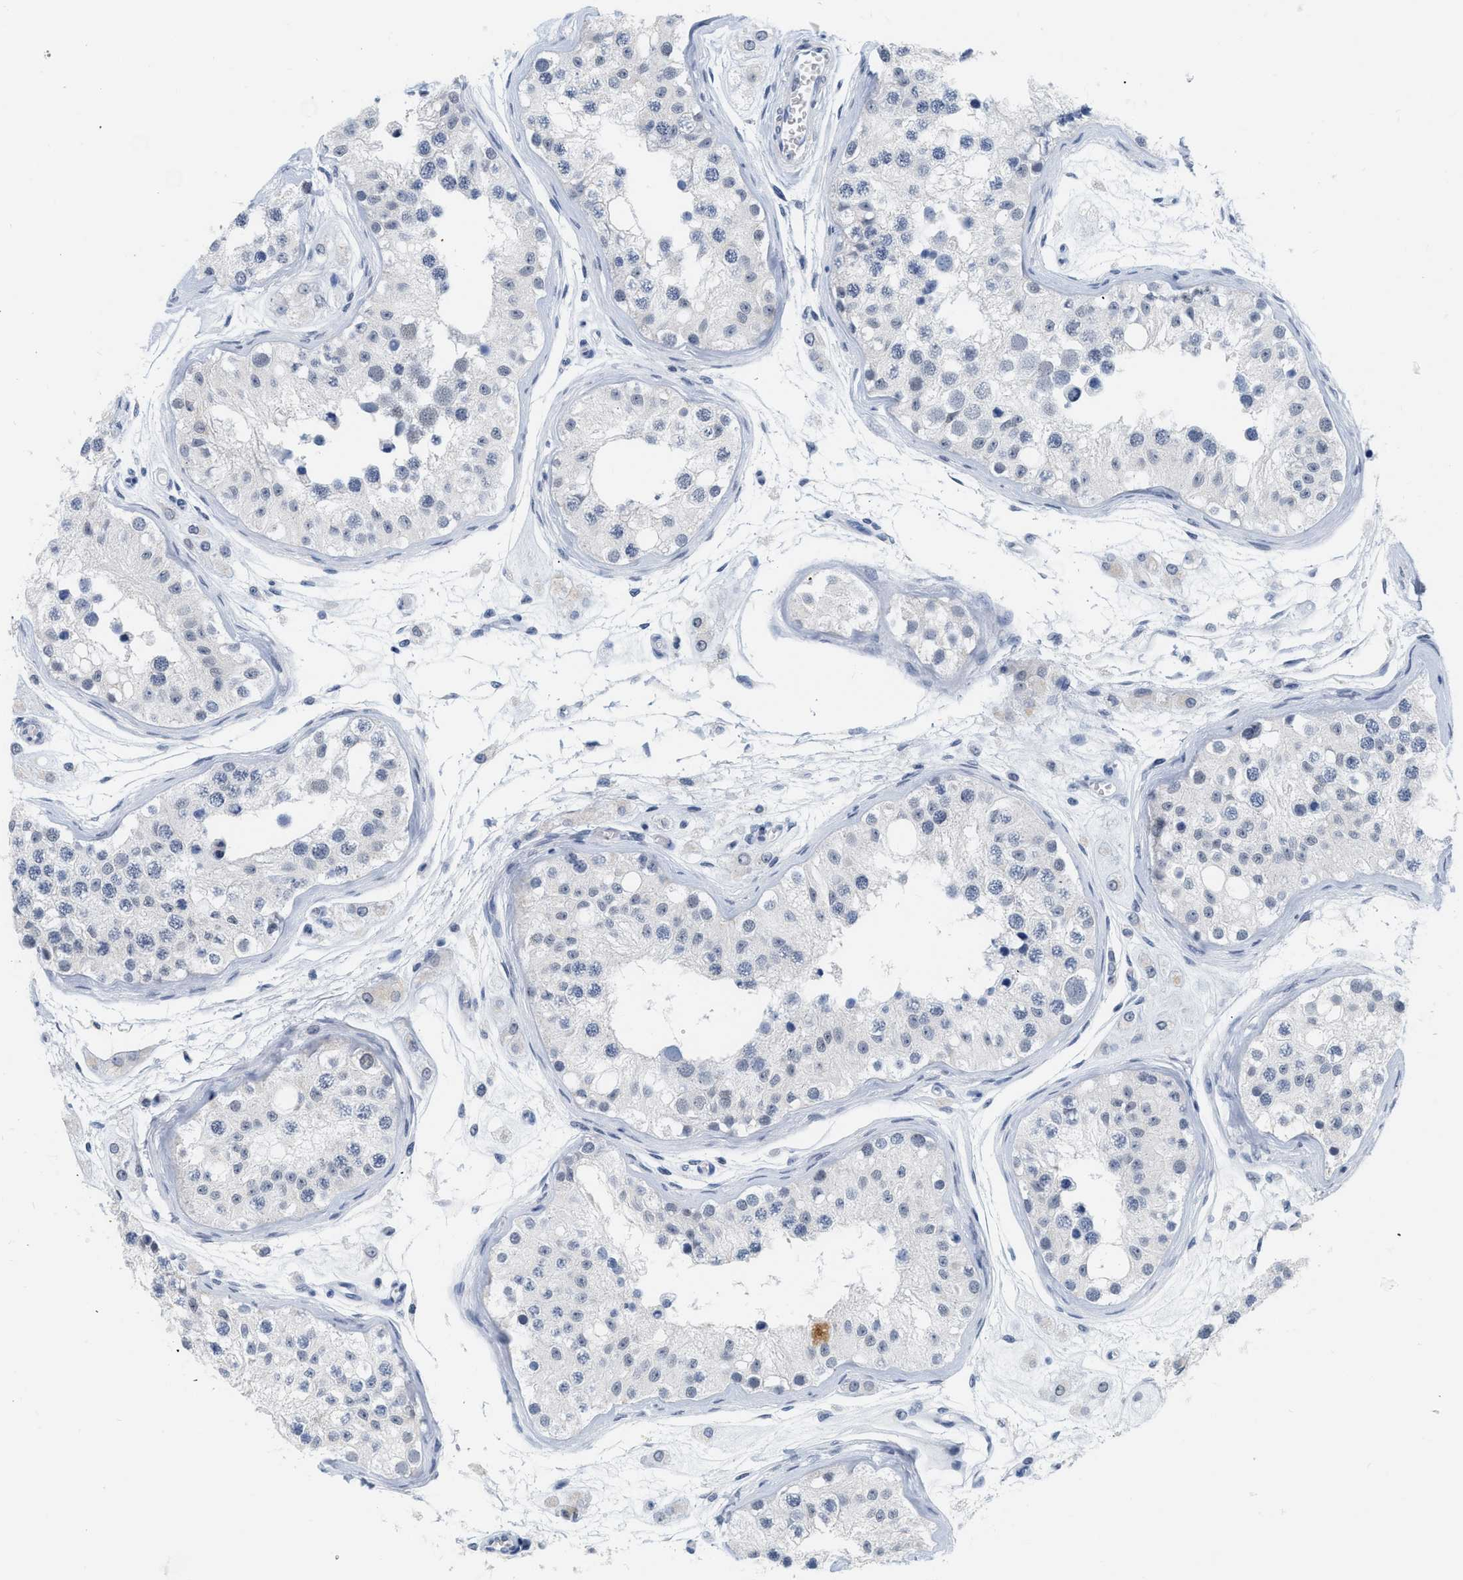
{"staining": {"intensity": "weak", "quantity": "<25%", "location": "nuclear"}, "tissue": "testis", "cell_type": "Cells in seminiferous ducts", "image_type": "normal", "snomed": [{"axis": "morphology", "description": "Normal tissue, NOS"}, {"axis": "morphology", "description": "Adenocarcinoma, metastatic, NOS"}, {"axis": "topography", "description": "Testis"}], "caption": "This is an immunohistochemistry (IHC) image of unremarkable testis. There is no positivity in cells in seminiferous ducts.", "gene": "XIRP1", "patient": {"sex": "male", "age": 26}}